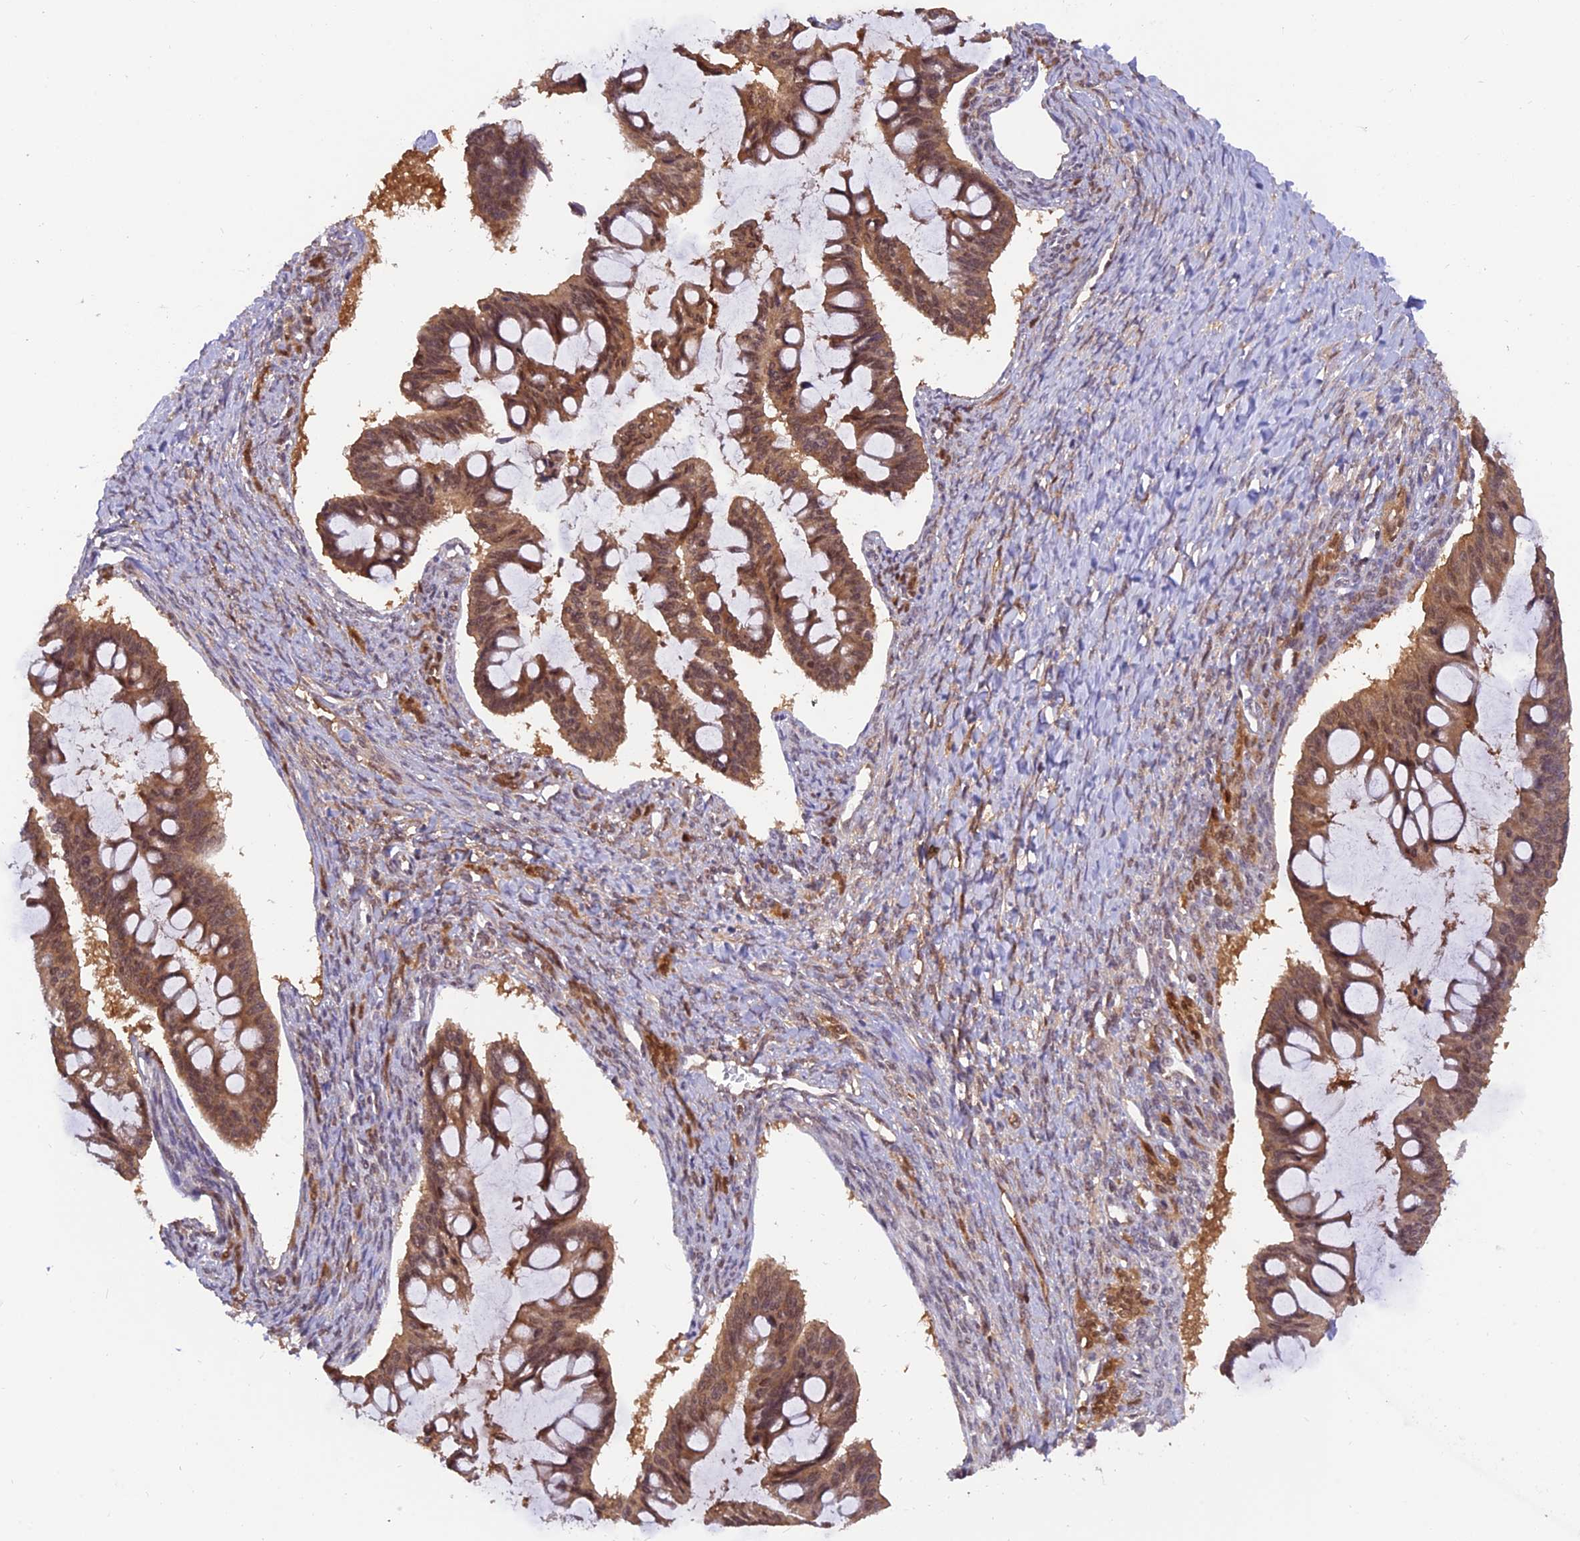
{"staining": {"intensity": "moderate", "quantity": ">75%", "location": "cytoplasmic/membranous,nuclear"}, "tissue": "ovarian cancer", "cell_type": "Tumor cells", "image_type": "cancer", "snomed": [{"axis": "morphology", "description": "Cystadenocarcinoma, mucinous, NOS"}, {"axis": "topography", "description": "Ovary"}], "caption": "Immunohistochemistry (DAB) staining of human ovarian cancer displays moderate cytoplasmic/membranous and nuclear protein staining in approximately >75% of tumor cells.", "gene": "MNS1", "patient": {"sex": "female", "age": 73}}